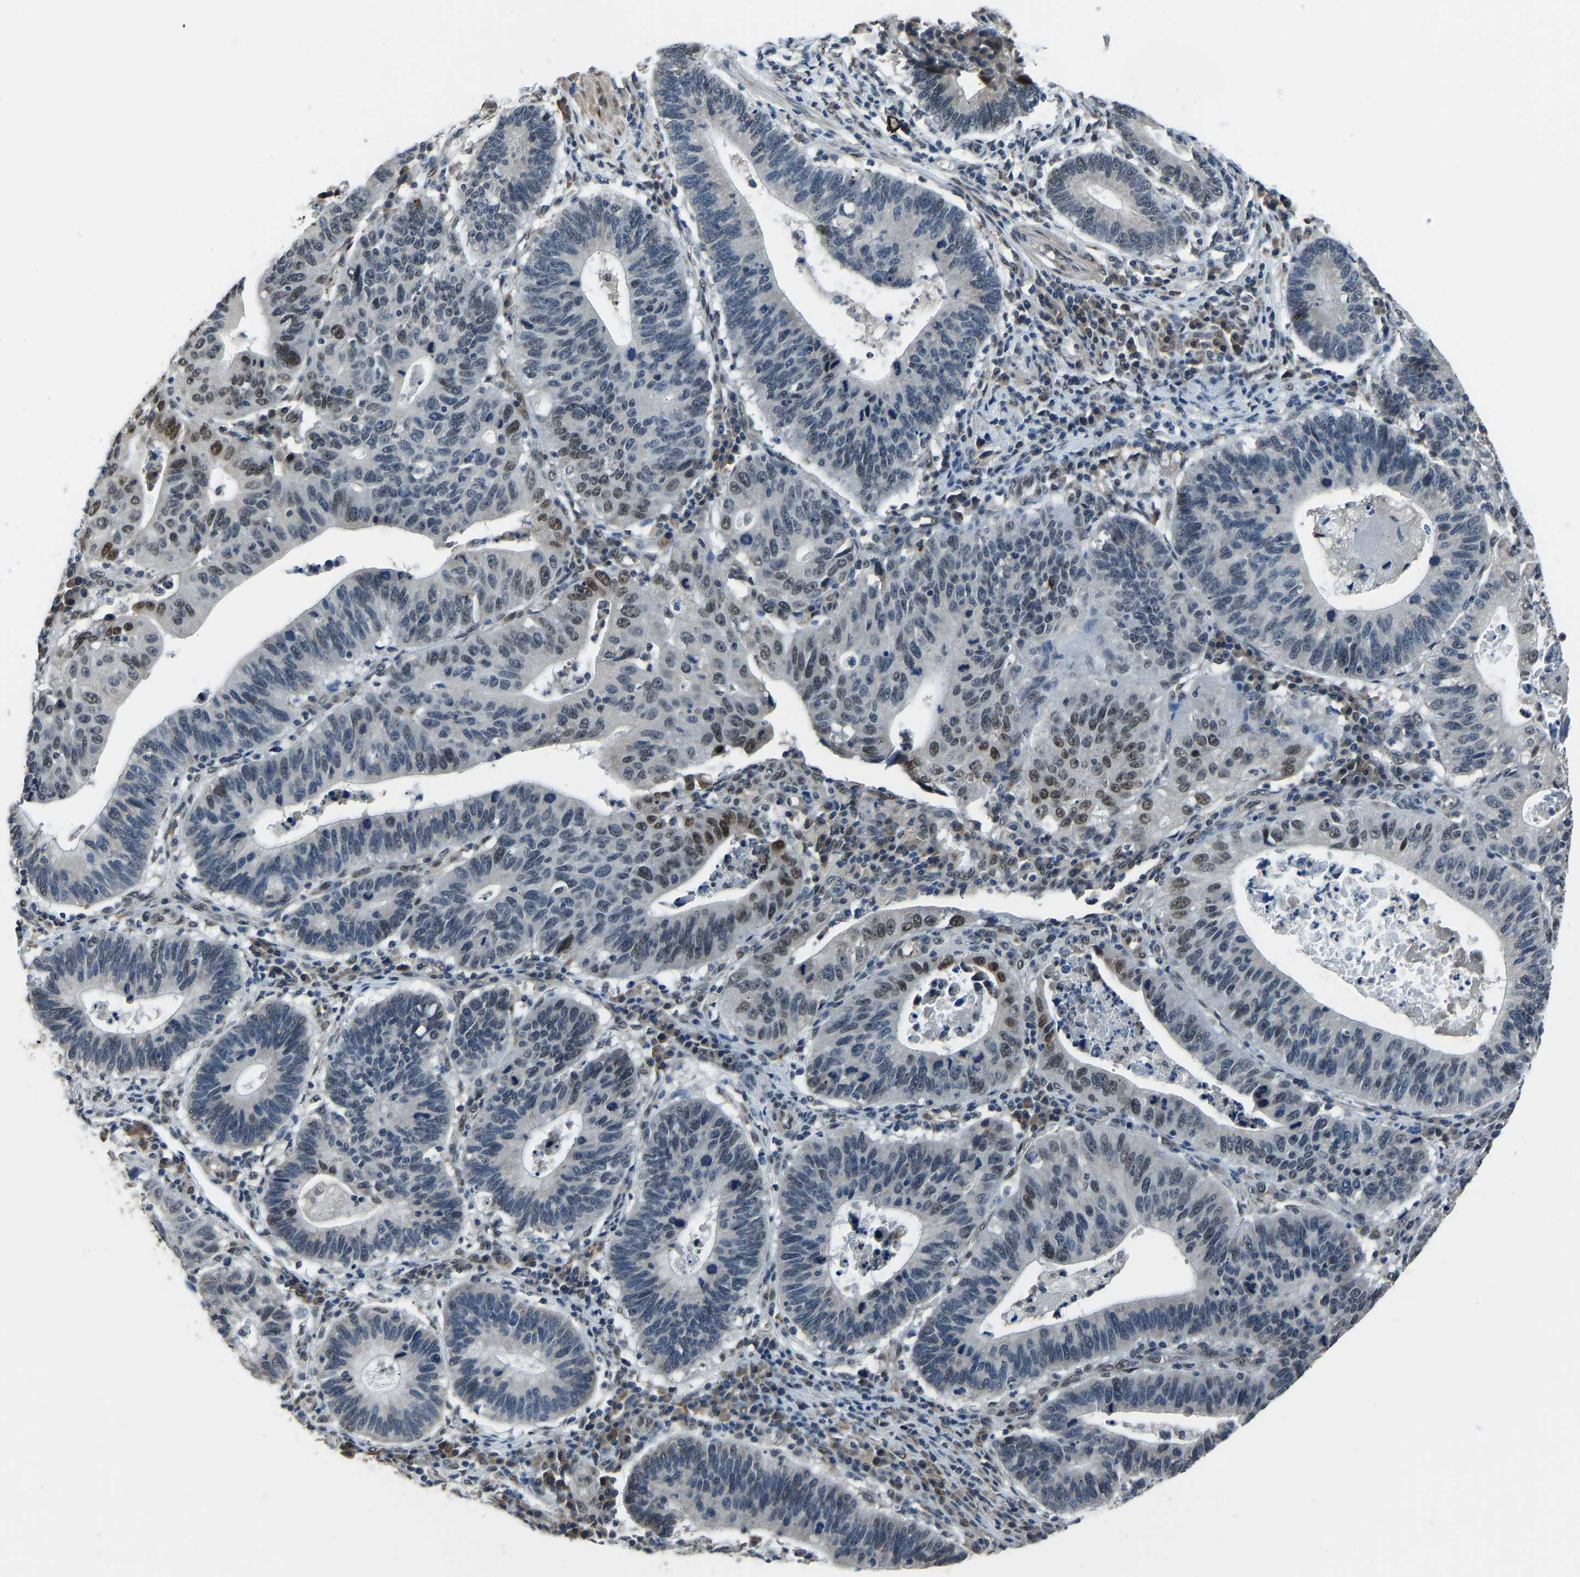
{"staining": {"intensity": "moderate", "quantity": "<25%", "location": "nuclear"}, "tissue": "stomach cancer", "cell_type": "Tumor cells", "image_type": "cancer", "snomed": [{"axis": "morphology", "description": "Adenocarcinoma, NOS"}, {"axis": "topography", "description": "Stomach"}], "caption": "Adenocarcinoma (stomach) stained with DAB (3,3'-diaminobenzidine) immunohistochemistry (IHC) demonstrates low levels of moderate nuclear positivity in approximately <25% of tumor cells. The staining is performed using DAB (3,3'-diaminobenzidine) brown chromogen to label protein expression. The nuclei are counter-stained blue using hematoxylin.", "gene": "FOS", "patient": {"sex": "male", "age": 59}}